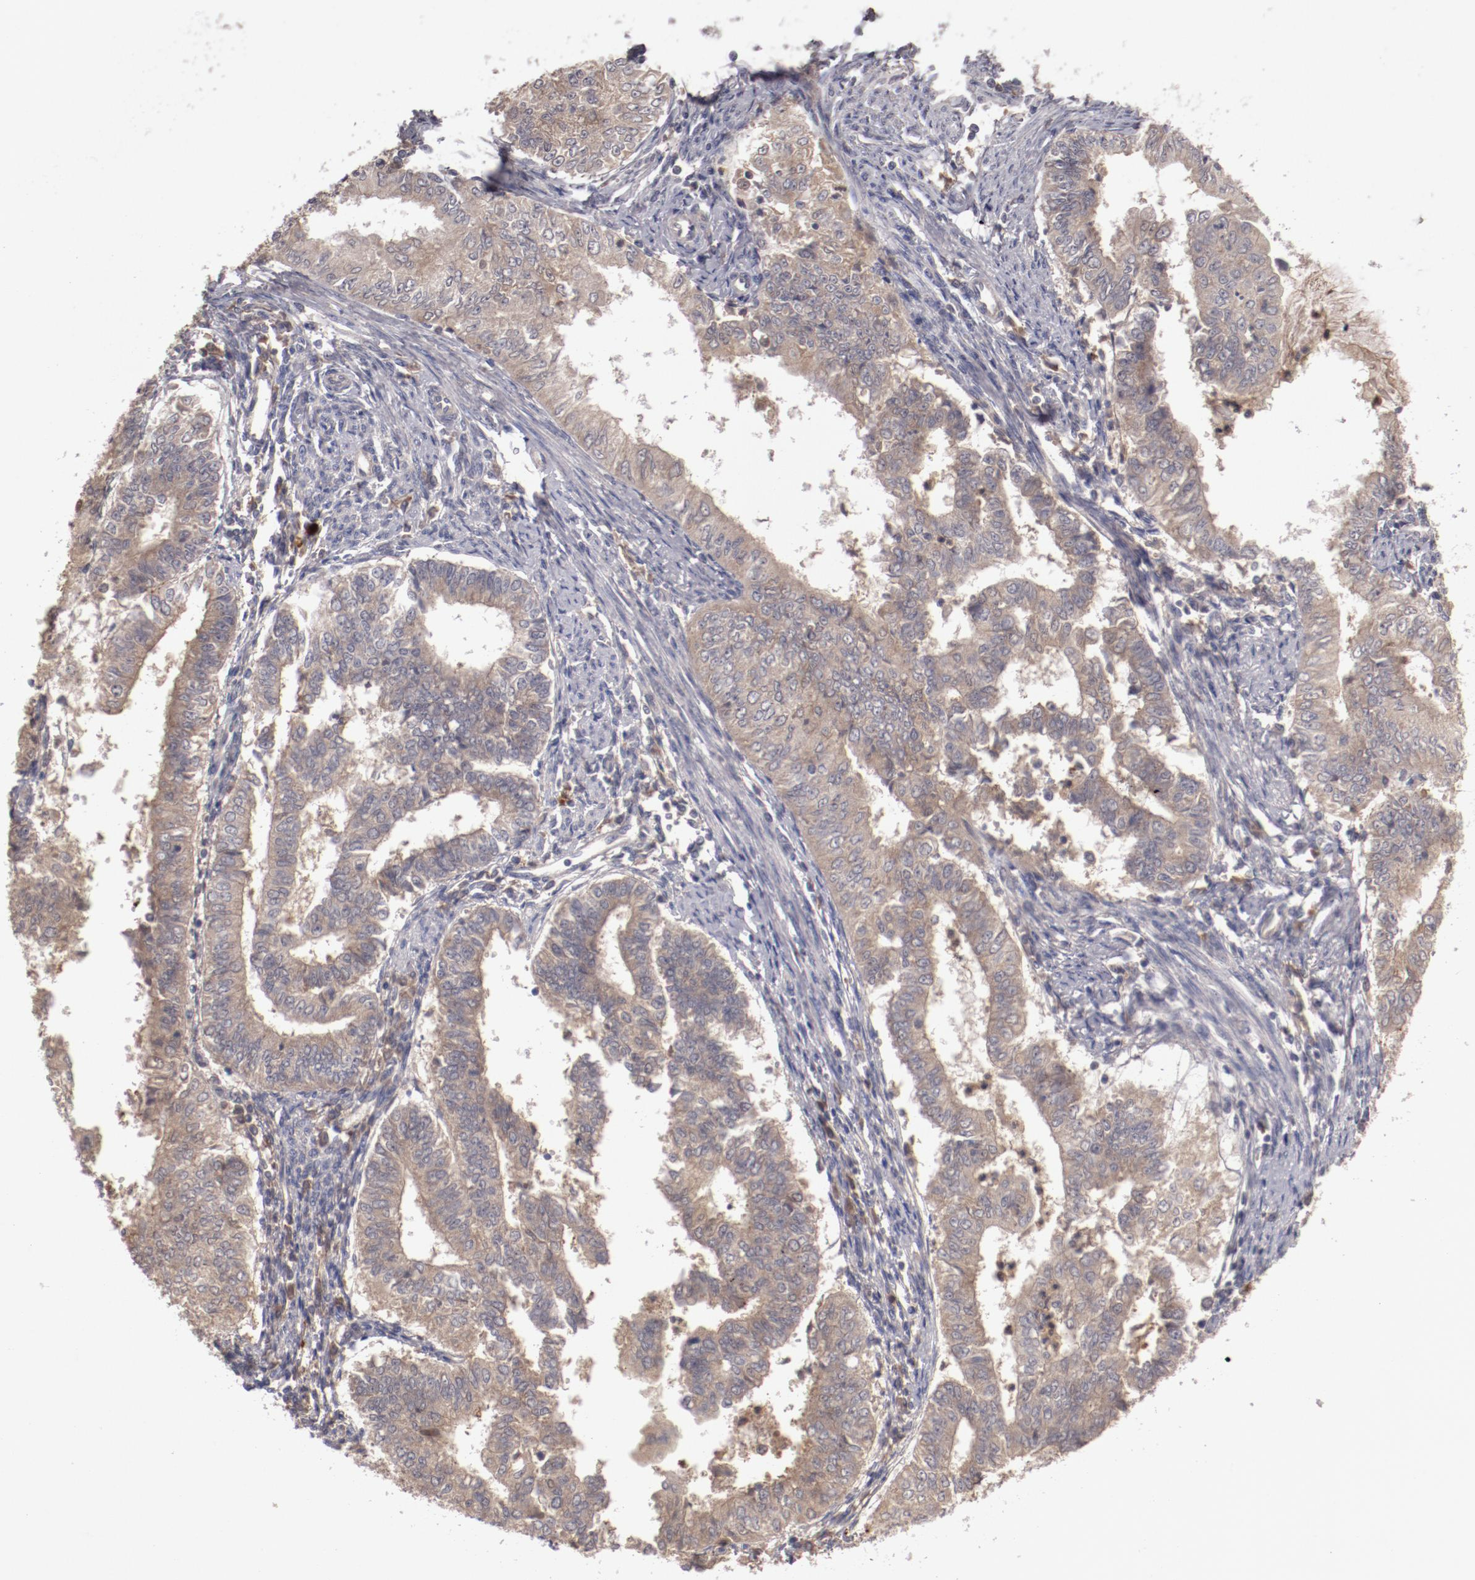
{"staining": {"intensity": "weak", "quantity": ">75%", "location": "cytoplasmic/membranous"}, "tissue": "endometrial cancer", "cell_type": "Tumor cells", "image_type": "cancer", "snomed": [{"axis": "morphology", "description": "Adenocarcinoma, NOS"}, {"axis": "topography", "description": "Endometrium"}], "caption": "Weak cytoplasmic/membranous expression is identified in approximately >75% of tumor cells in endometrial adenocarcinoma. The protein is shown in brown color, while the nuclei are stained blue.", "gene": "CP", "patient": {"sex": "female", "age": 66}}